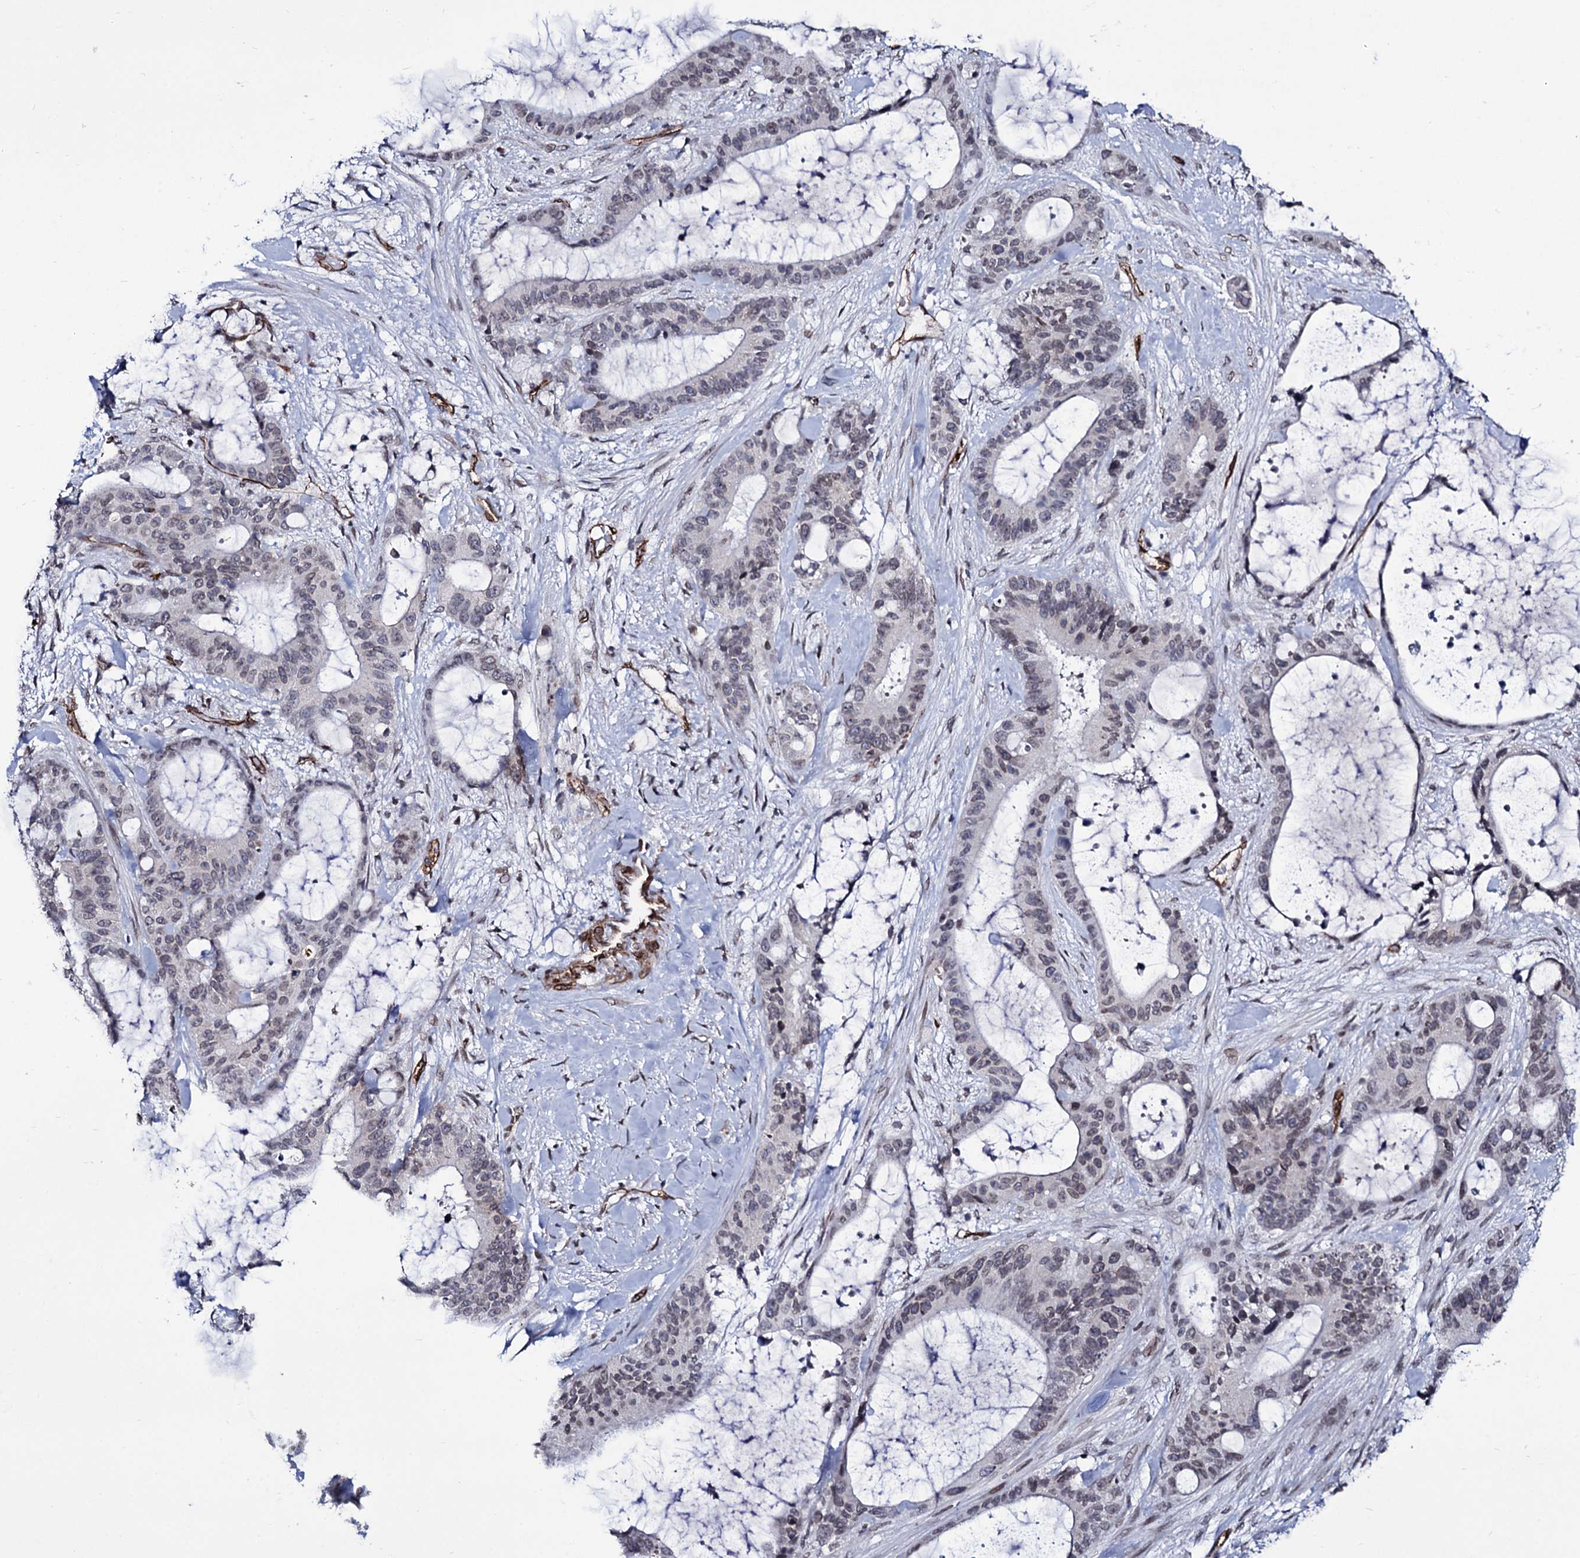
{"staining": {"intensity": "negative", "quantity": "none", "location": "none"}, "tissue": "liver cancer", "cell_type": "Tumor cells", "image_type": "cancer", "snomed": [{"axis": "morphology", "description": "Normal tissue, NOS"}, {"axis": "morphology", "description": "Cholangiocarcinoma"}, {"axis": "topography", "description": "Liver"}, {"axis": "topography", "description": "Peripheral nerve tissue"}], "caption": "The immunohistochemistry histopathology image has no significant staining in tumor cells of liver cancer tissue.", "gene": "ZC3H12C", "patient": {"sex": "female", "age": 73}}